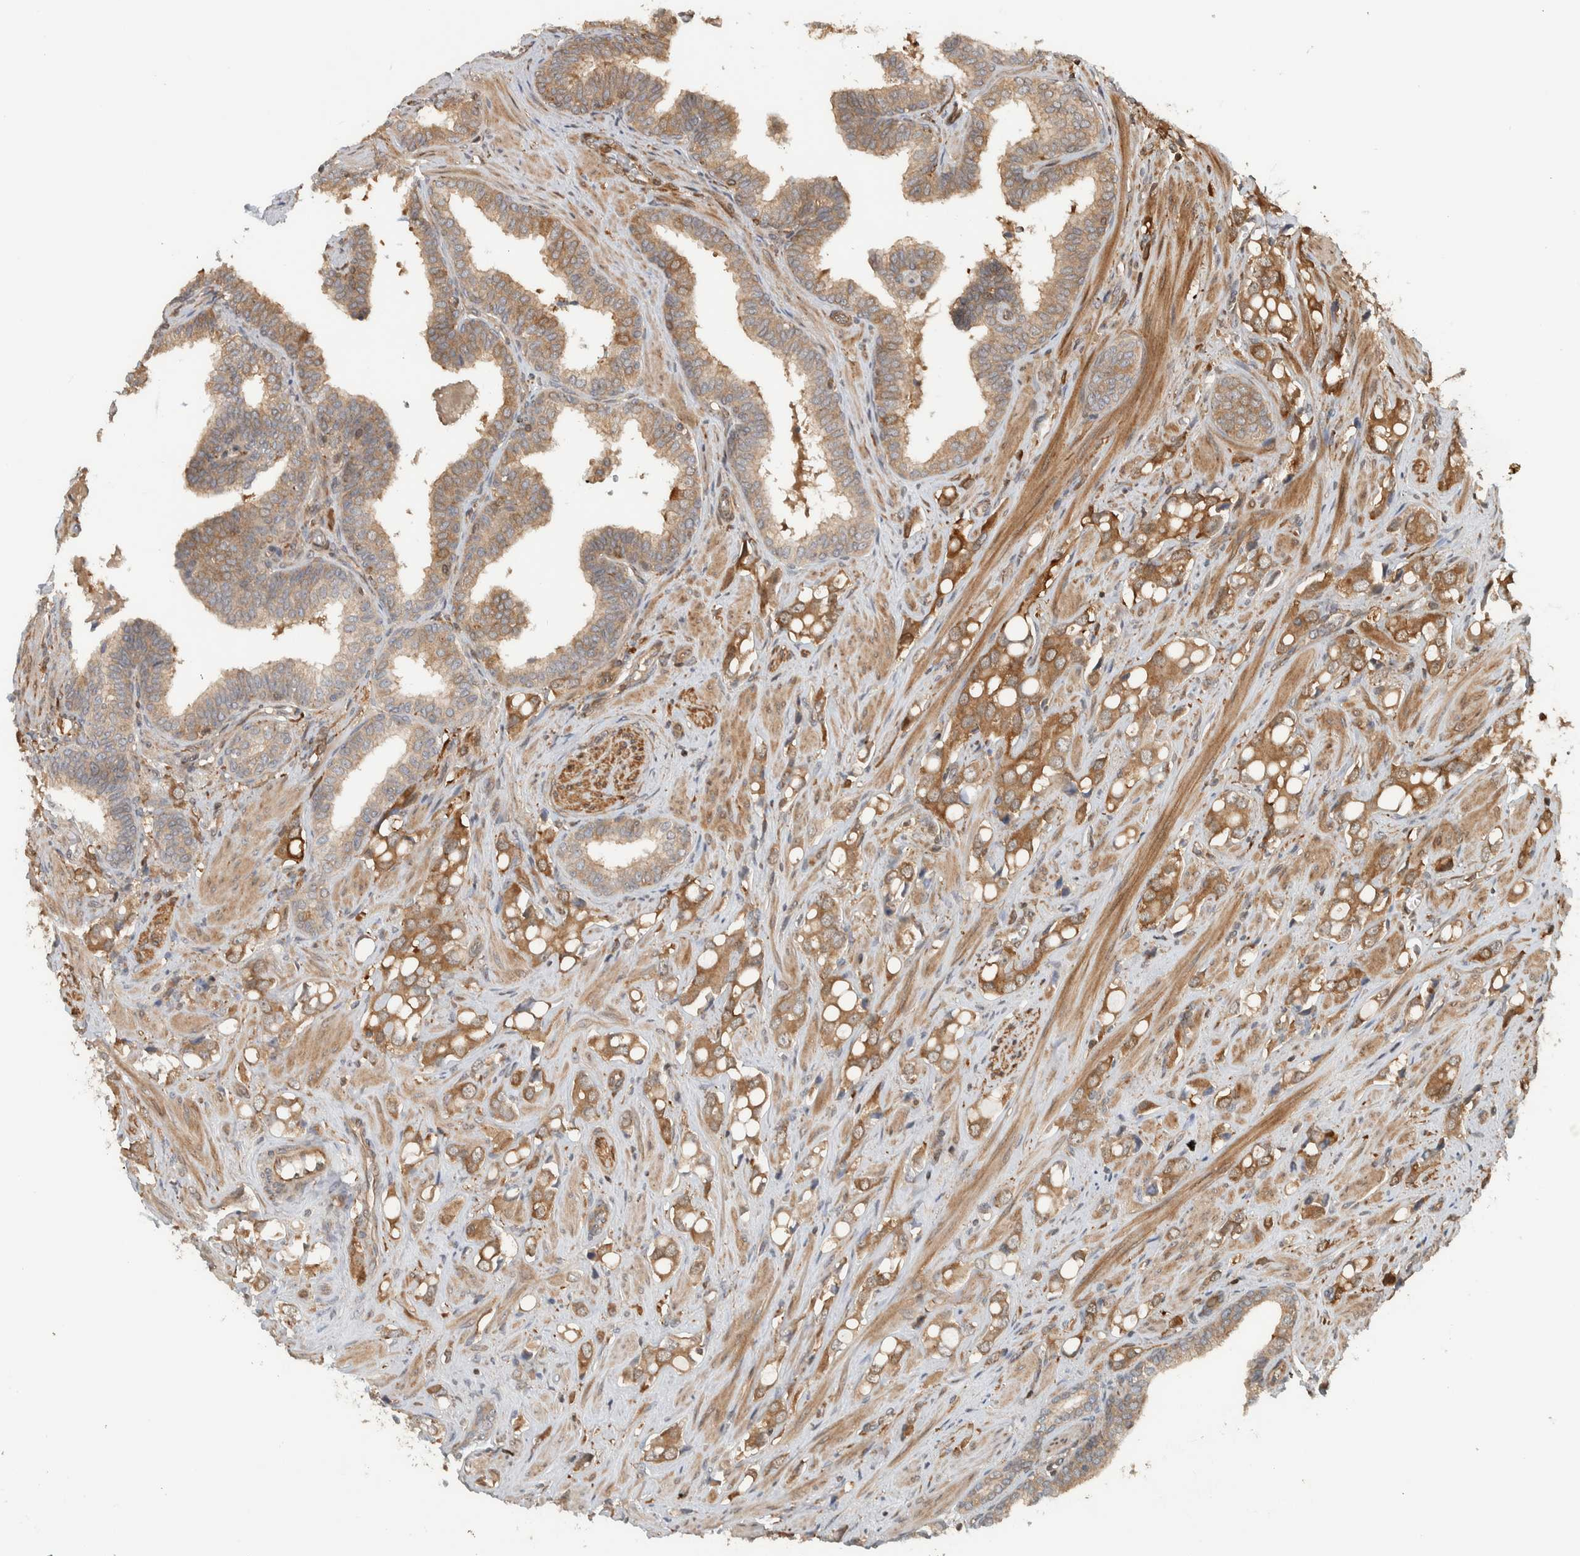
{"staining": {"intensity": "moderate", "quantity": ">75%", "location": "cytoplasmic/membranous"}, "tissue": "prostate cancer", "cell_type": "Tumor cells", "image_type": "cancer", "snomed": [{"axis": "morphology", "description": "Adenocarcinoma, High grade"}, {"axis": "topography", "description": "Prostate"}], "caption": "There is medium levels of moderate cytoplasmic/membranous expression in tumor cells of prostate high-grade adenocarcinoma, as demonstrated by immunohistochemical staining (brown color).", "gene": "CNTROB", "patient": {"sex": "male", "age": 52}}